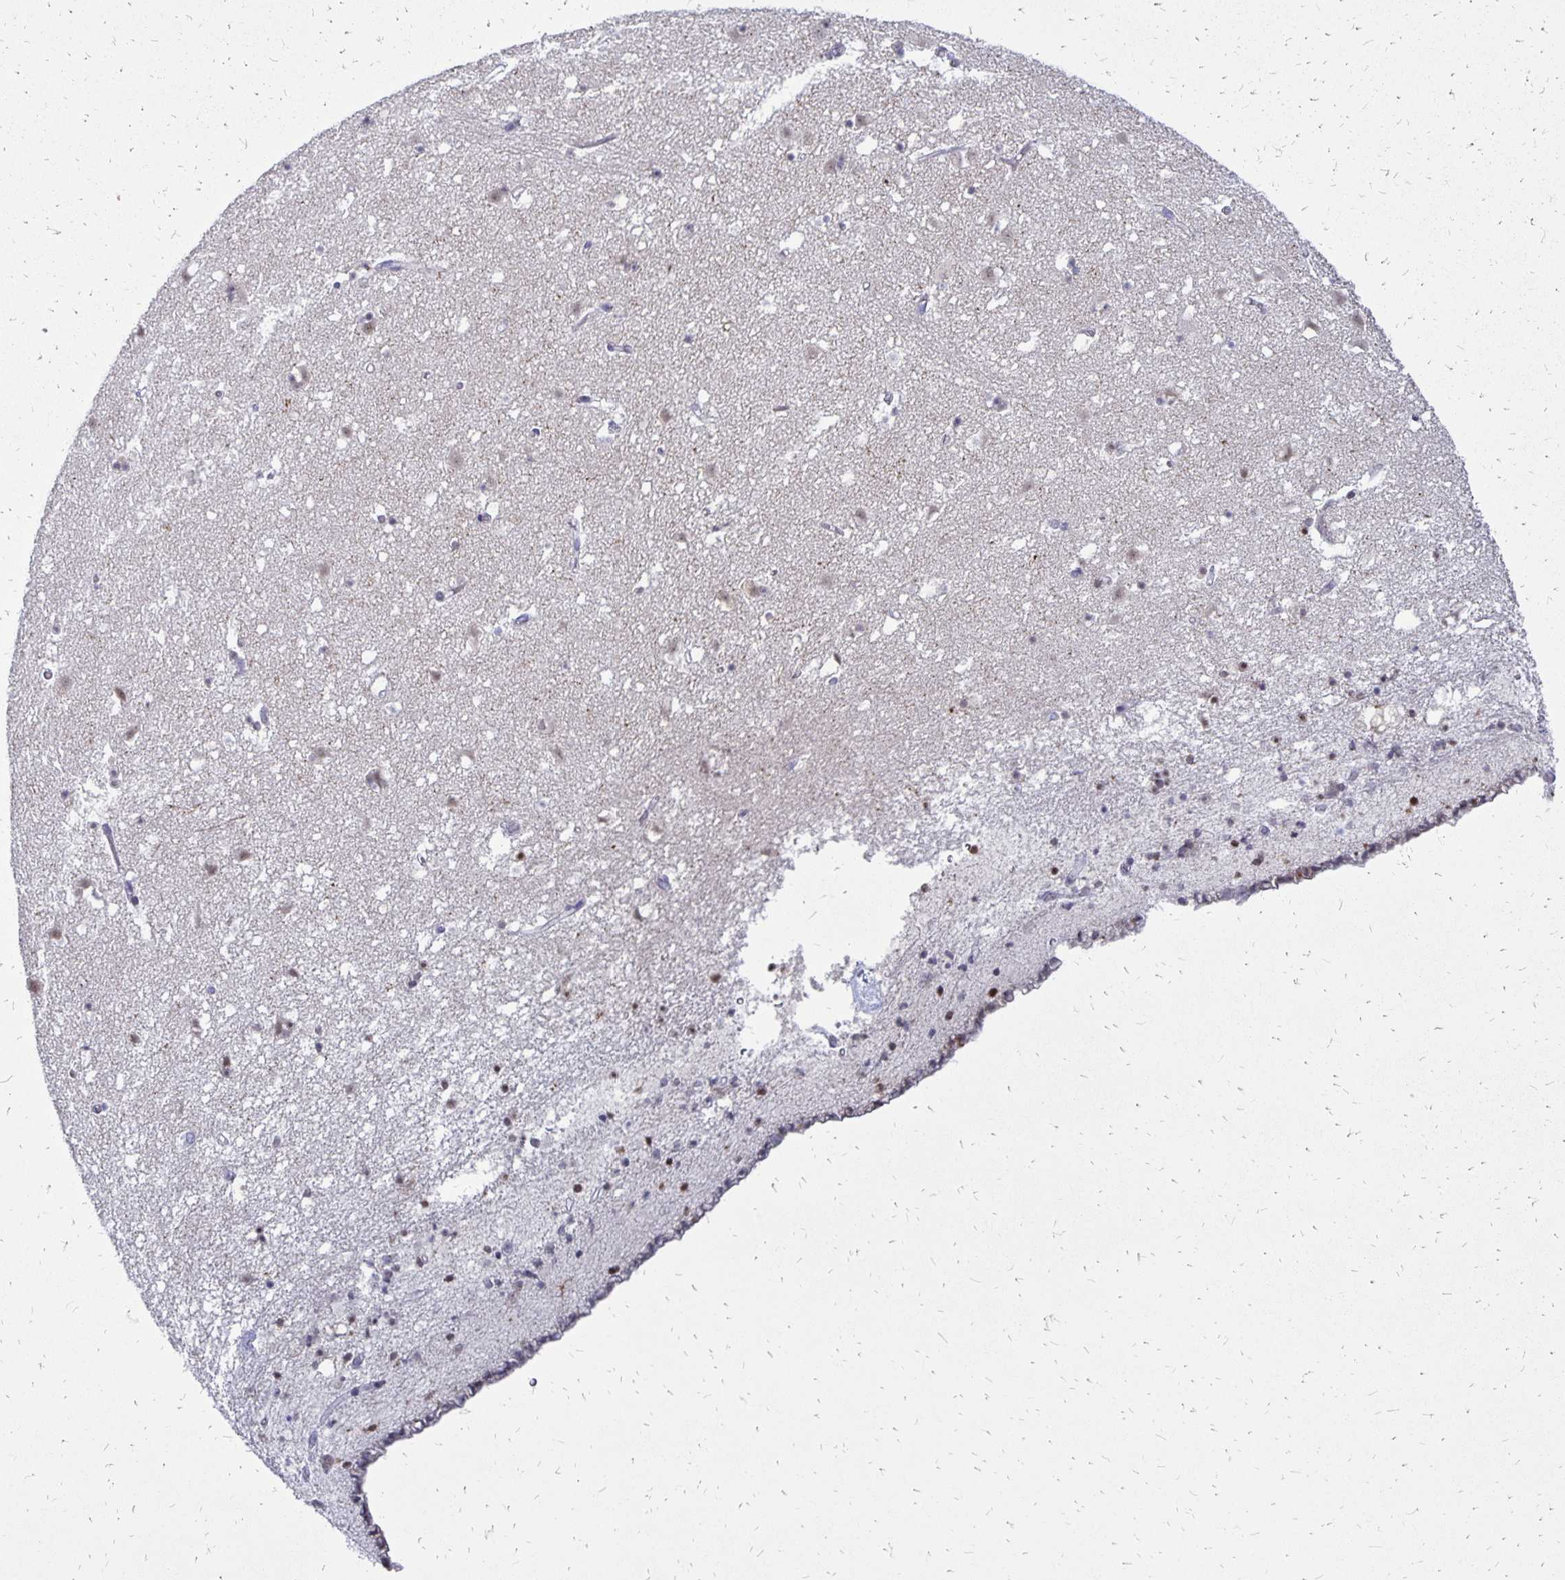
{"staining": {"intensity": "negative", "quantity": "none", "location": "none"}, "tissue": "caudate", "cell_type": "Glial cells", "image_type": "normal", "snomed": [{"axis": "morphology", "description": "Normal tissue, NOS"}, {"axis": "topography", "description": "Lateral ventricle wall"}], "caption": "The image displays no staining of glial cells in benign caudate.", "gene": "DCK", "patient": {"sex": "female", "age": 42}}